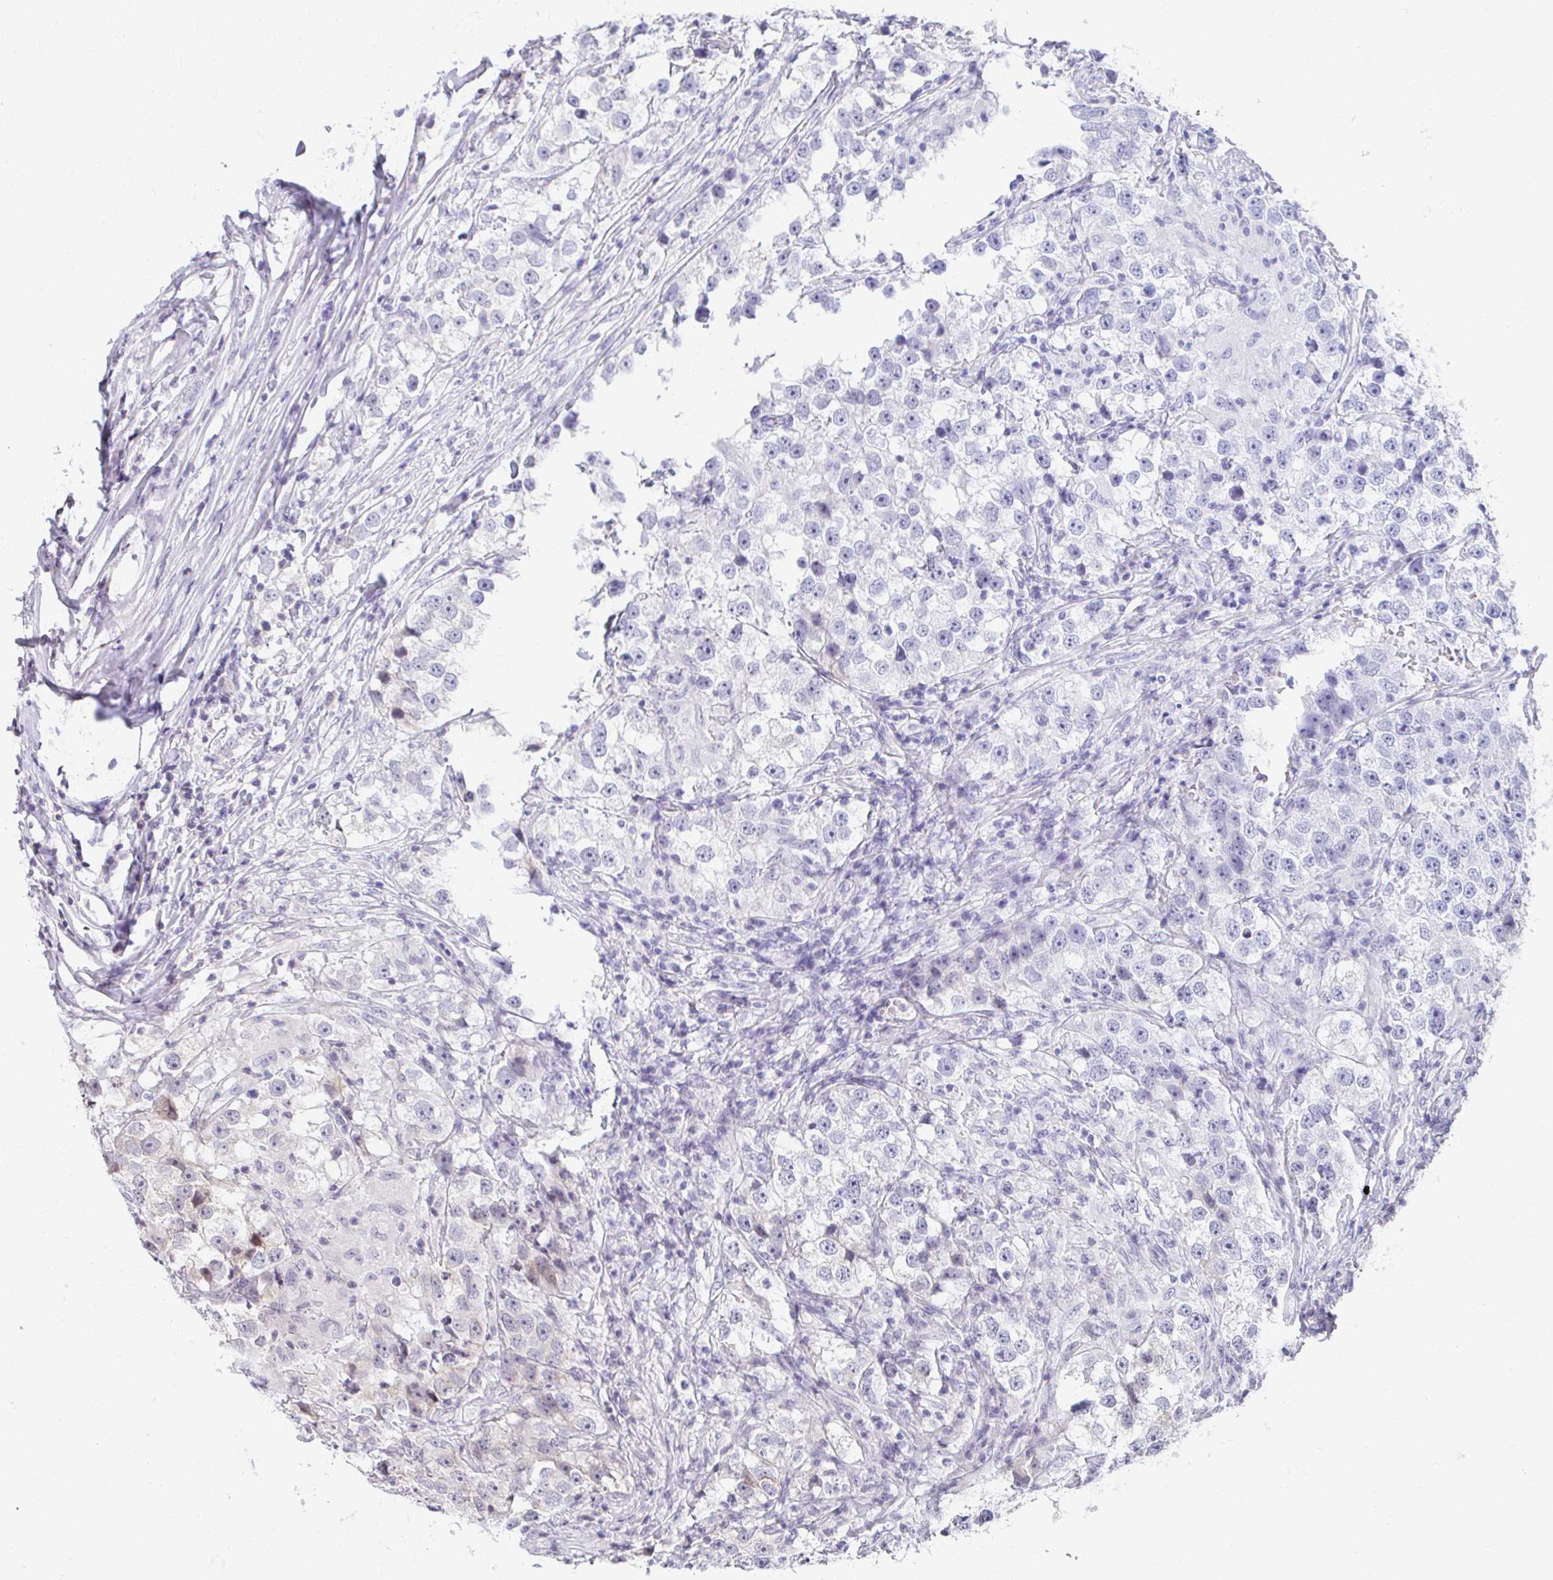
{"staining": {"intensity": "negative", "quantity": "none", "location": "none"}, "tissue": "testis cancer", "cell_type": "Tumor cells", "image_type": "cancer", "snomed": [{"axis": "morphology", "description": "Seminoma, NOS"}, {"axis": "topography", "description": "Testis"}], "caption": "An image of testis seminoma stained for a protein displays no brown staining in tumor cells.", "gene": "ANK3", "patient": {"sex": "male", "age": 46}}